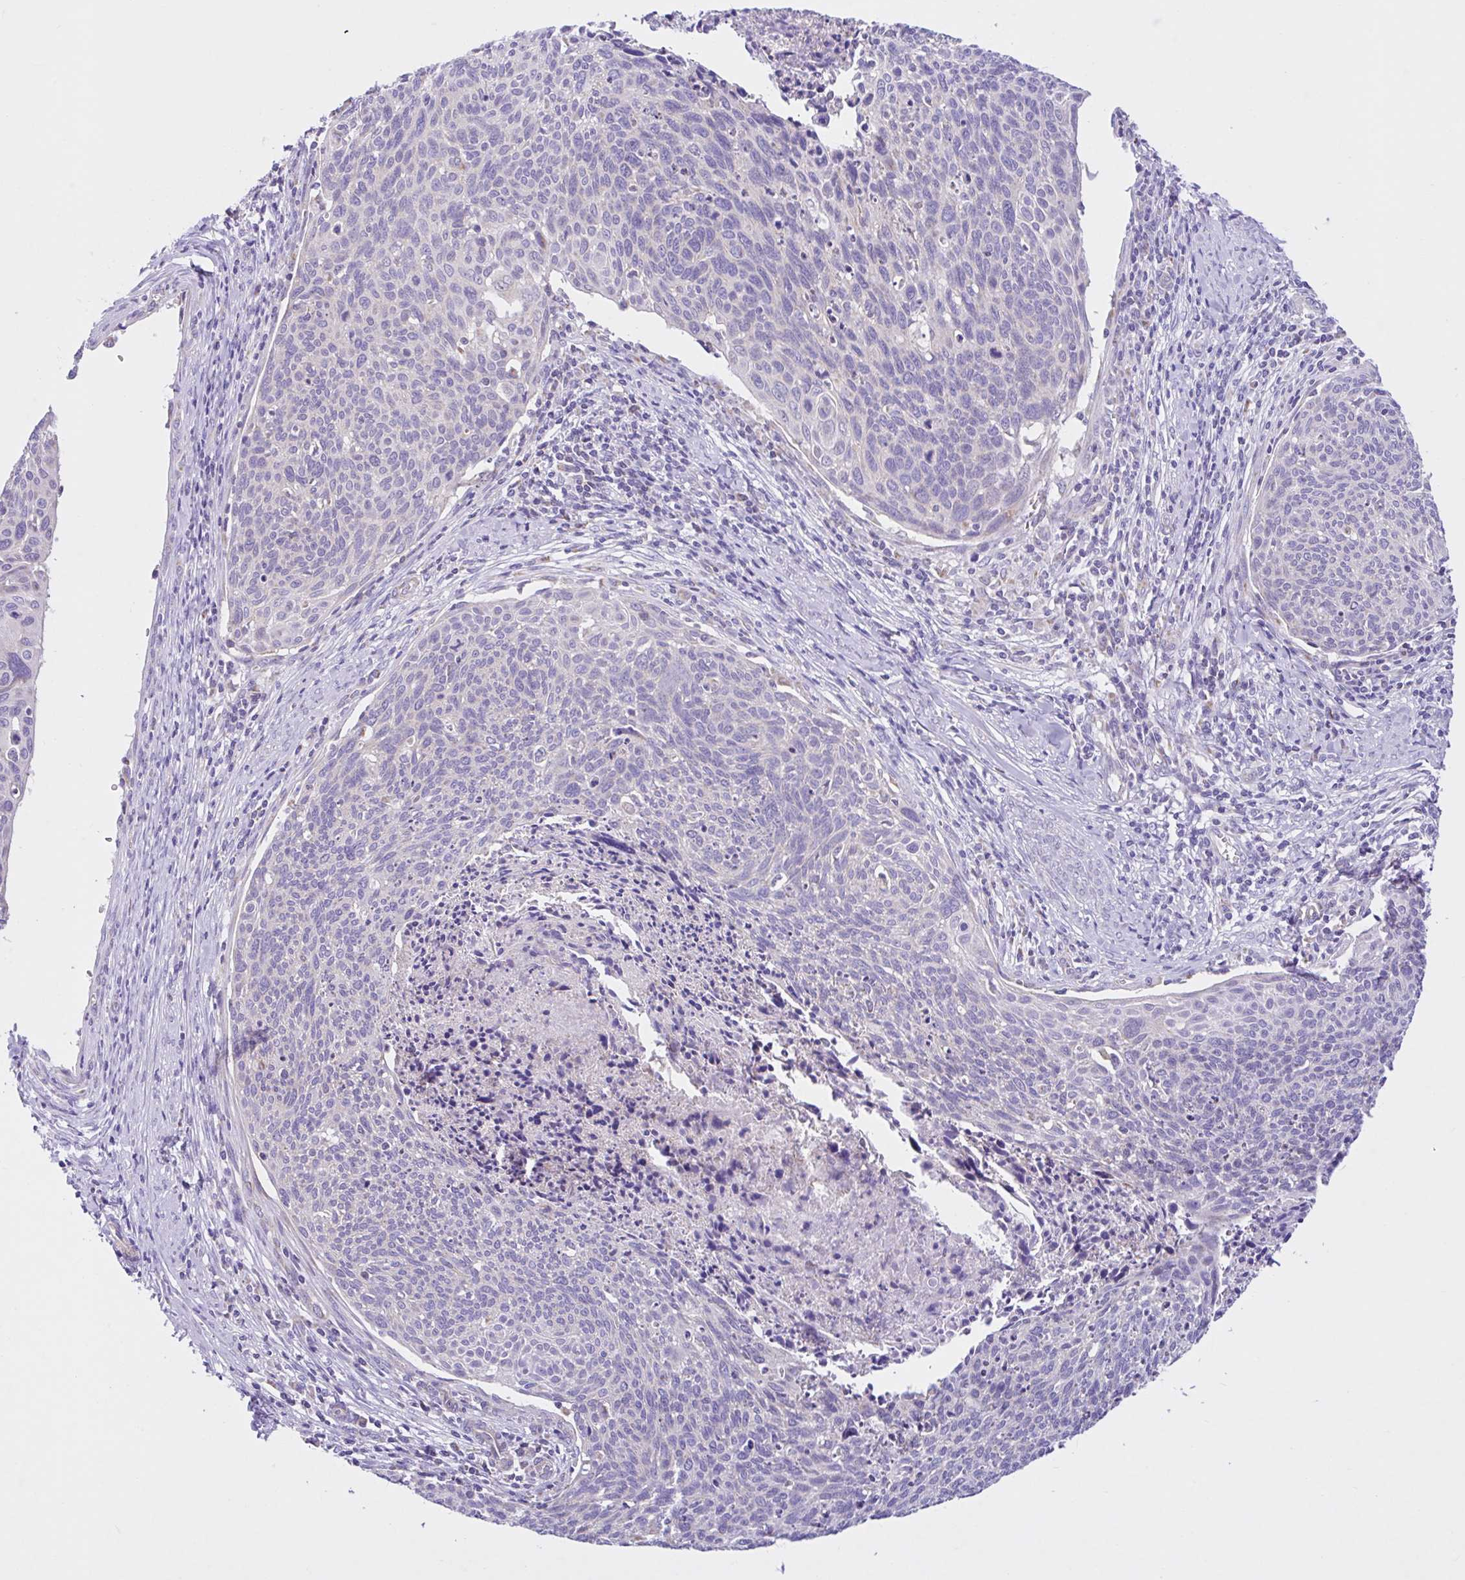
{"staining": {"intensity": "negative", "quantity": "none", "location": "none"}, "tissue": "cervical cancer", "cell_type": "Tumor cells", "image_type": "cancer", "snomed": [{"axis": "morphology", "description": "Squamous cell carcinoma, NOS"}, {"axis": "topography", "description": "Cervix"}], "caption": "This micrograph is of cervical squamous cell carcinoma stained with immunohistochemistry to label a protein in brown with the nuclei are counter-stained blue. There is no staining in tumor cells. (Brightfield microscopy of DAB (3,3'-diaminobenzidine) immunohistochemistry at high magnification).", "gene": "NDUFS2", "patient": {"sex": "female", "age": 49}}